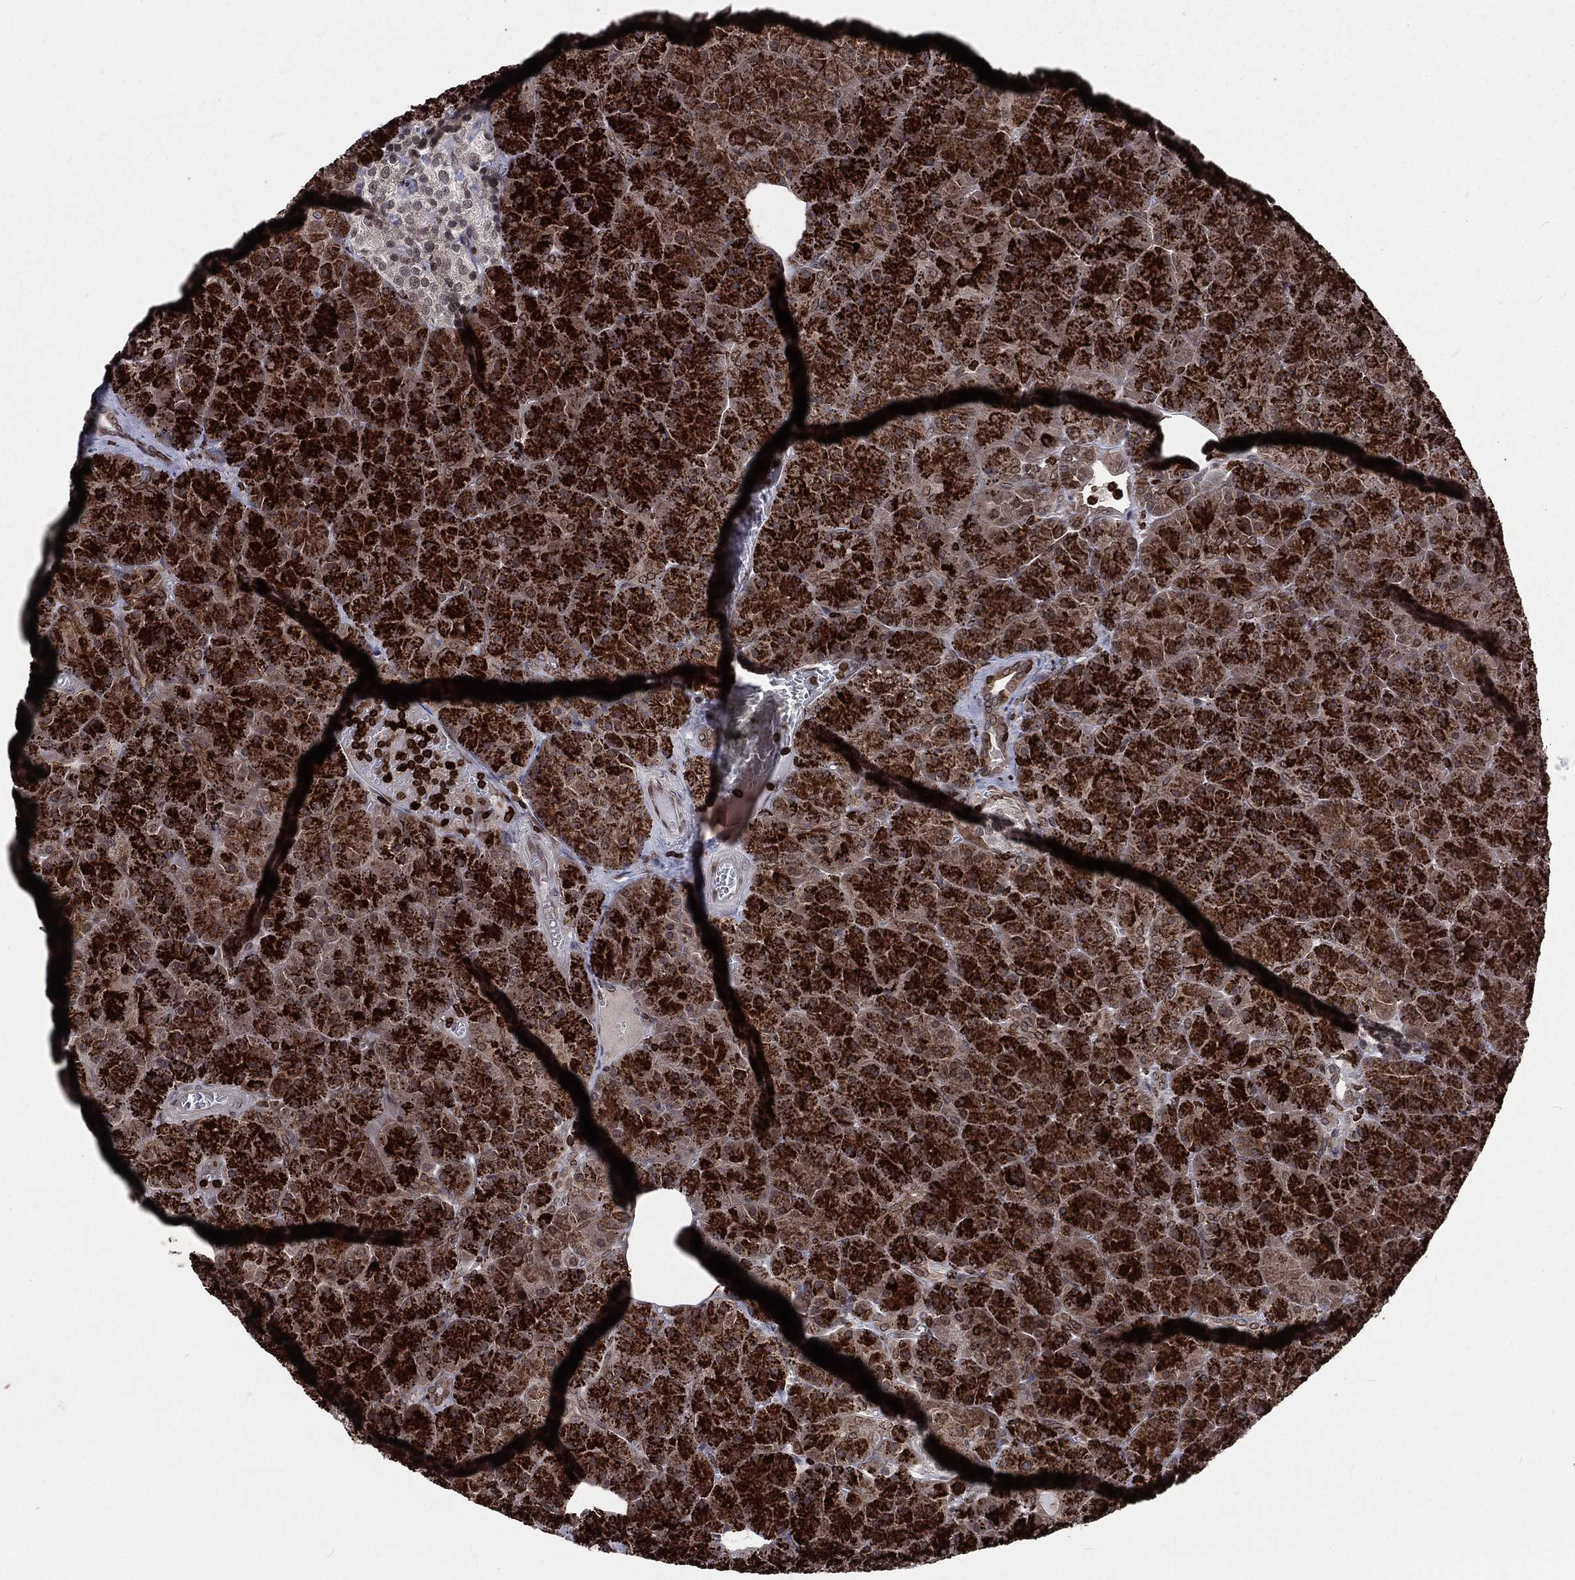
{"staining": {"intensity": "strong", "quantity": ">75%", "location": "cytoplasmic/membranous,nuclear"}, "tissue": "pancreas", "cell_type": "Exocrine glandular cells", "image_type": "normal", "snomed": [{"axis": "morphology", "description": "Normal tissue, NOS"}, {"axis": "topography", "description": "Pancreas"}], "caption": "A high-resolution histopathology image shows IHC staining of unremarkable pancreas, which reveals strong cytoplasmic/membranous,nuclear positivity in approximately >75% of exocrine glandular cells.", "gene": "LBR", "patient": {"sex": "male", "age": 61}}